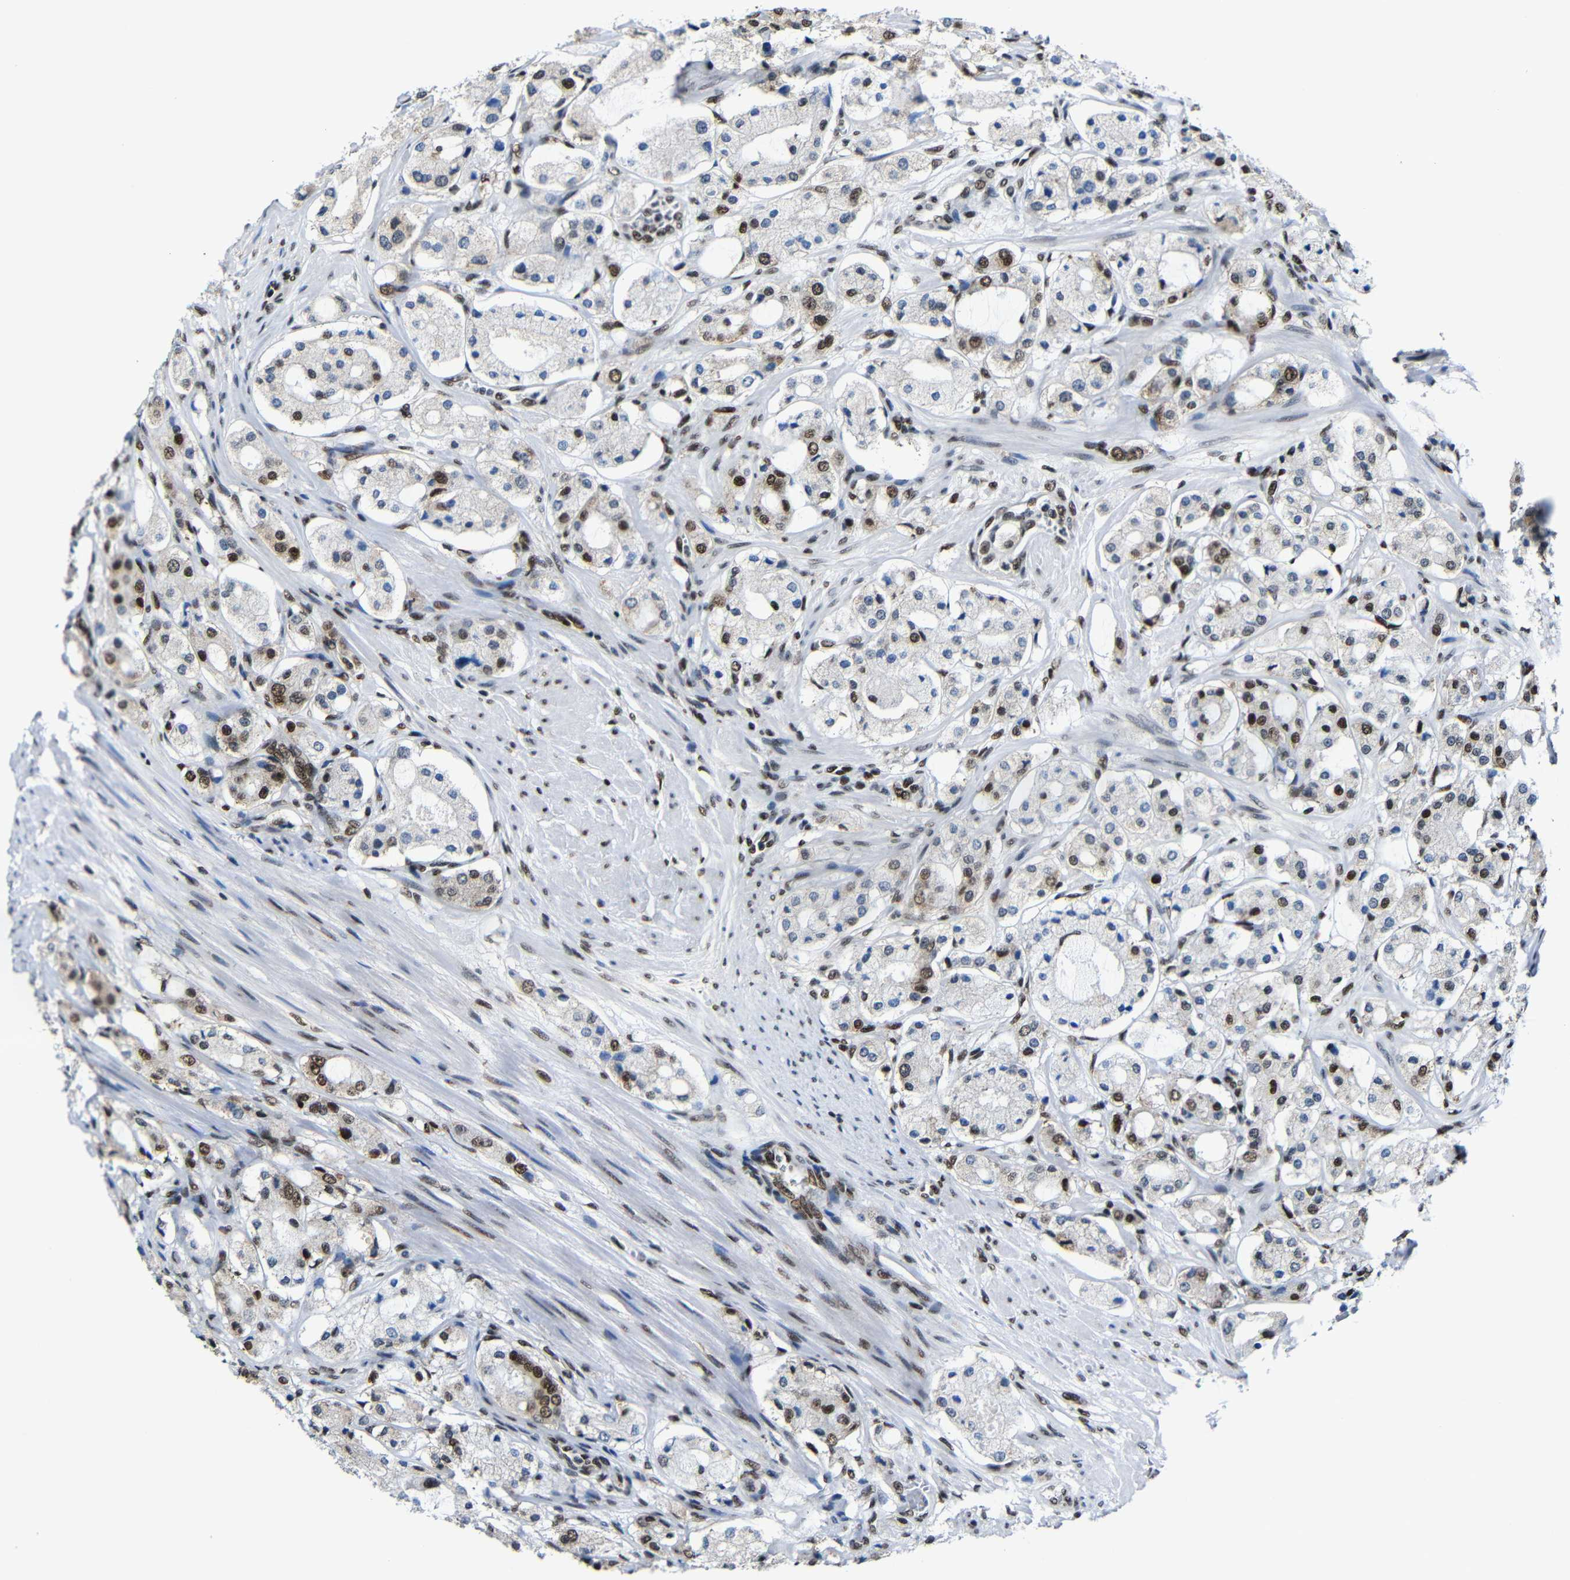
{"staining": {"intensity": "strong", "quantity": "25%-75%", "location": "nuclear"}, "tissue": "prostate cancer", "cell_type": "Tumor cells", "image_type": "cancer", "snomed": [{"axis": "morphology", "description": "Adenocarcinoma, High grade"}, {"axis": "topography", "description": "Prostate"}], "caption": "Human adenocarcinoma (high-grade) (prostate) stained with a protein marker exhibits strong staining in tumor cells.", "gene": "PTBP1", "patient": {"sex": "male", "age": 65}}